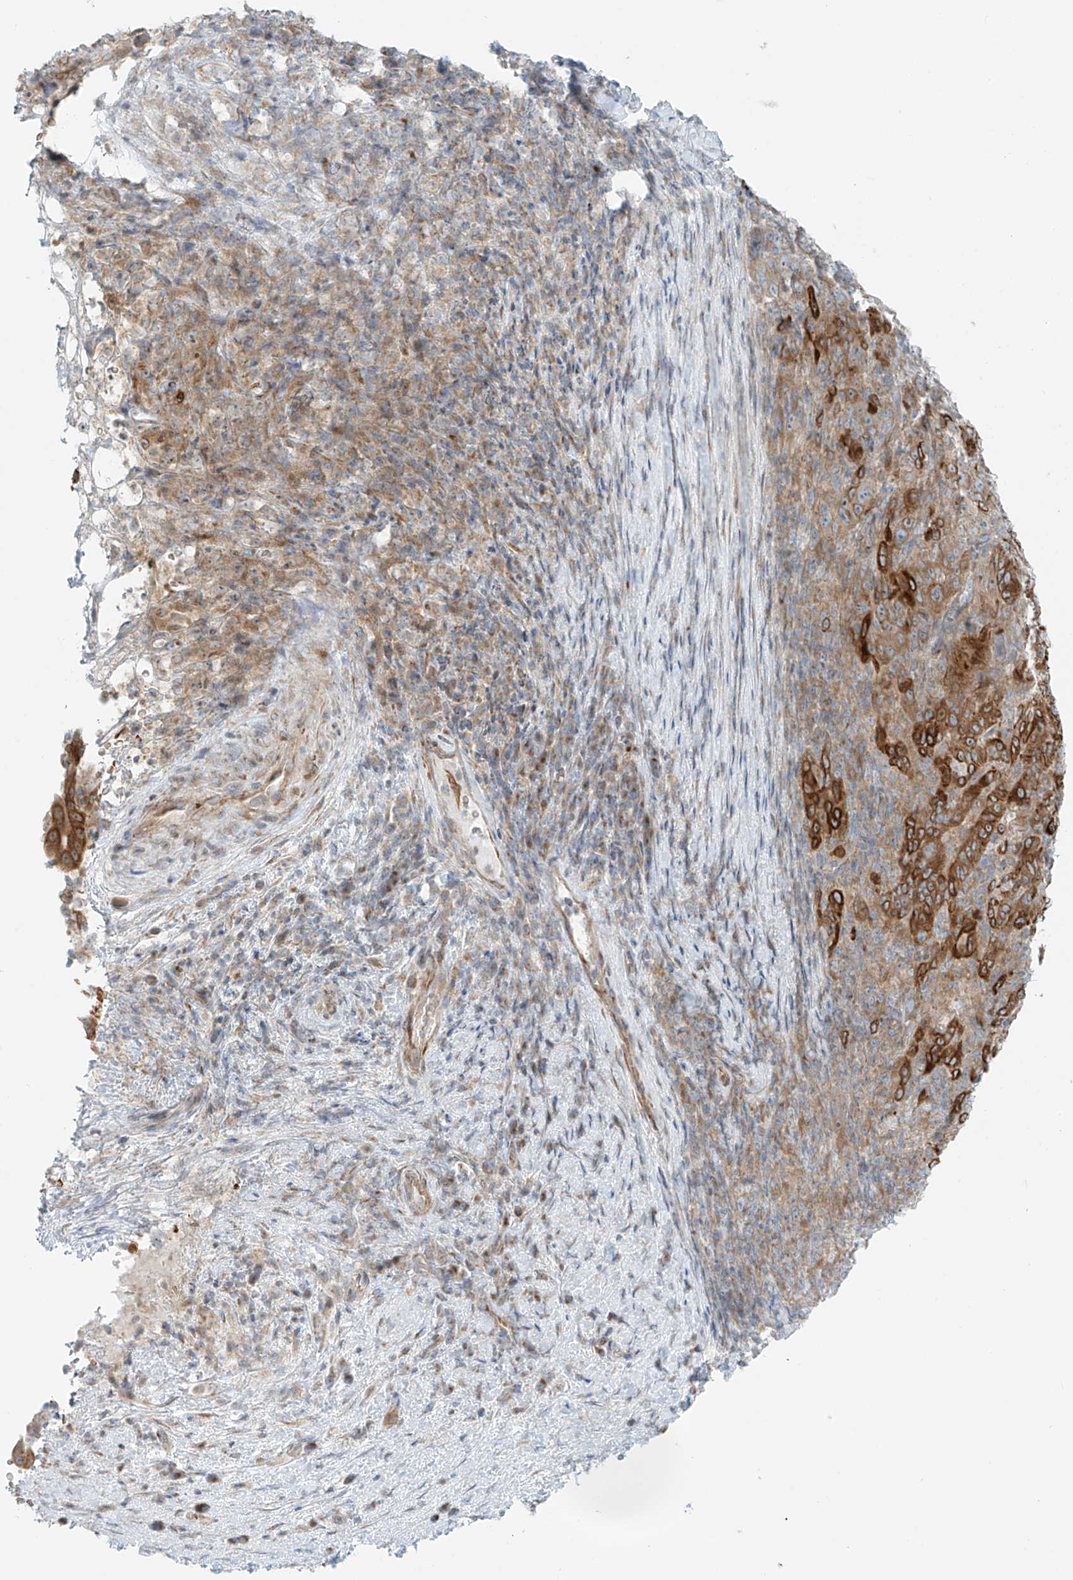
{"staining": {"intensity": "strong", "quantity": "25%-75%", "location": "cytoplasmic/membranous"}, "tissue": "pancreatic cancer", "cell_type": "Tumor cells", "image_type": "cancer", "snomed": [{"axis": "morphology", "description": "Adenocarcinoma, NOS"}, {"axis": "topography", "description": "Pancreas"}], "caption": "A brown stain highlights strong cytoplasmic/membranous expression of a protein in human pancreatic cancer tumor cells.", "gene": "EIPR1", "patient": {"sex": "male", "age": 63}}